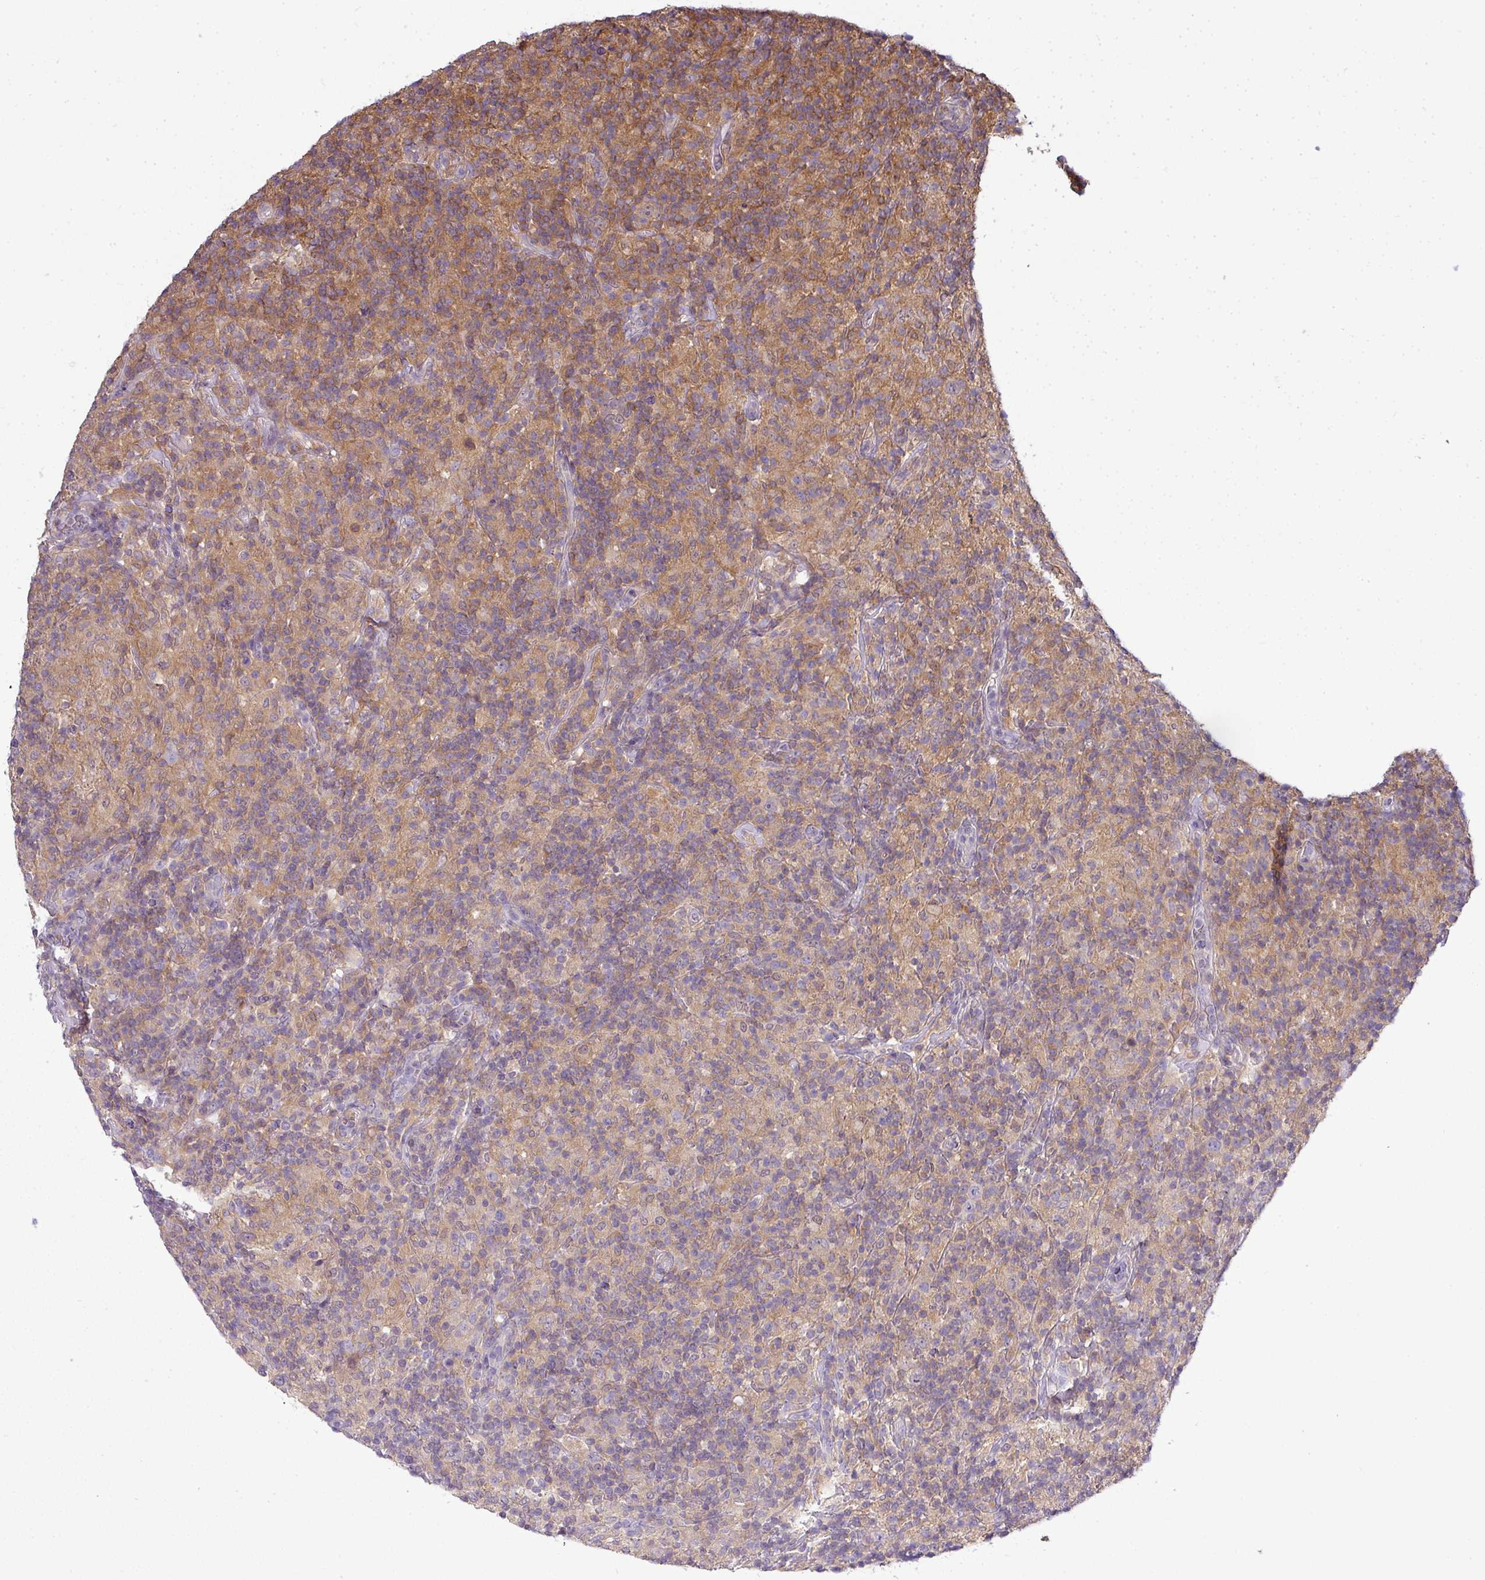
{"staining": {"intensity": "negative", "quantity": "none", "location": "none"}, "tissue": "lymphoma", "cell_type": "Tumor cells", "image_type": "cancer", "snomed": [{"axis": "morphology", "description": "Hodgkin's disease, NOS"}, {"axis": "topography", "description": "Lymph node"}], "caption": "Hodgkin's disease was stained to show a protein in brown. There is no significant positivity in tumor cells.", "gene": "STAT5A", "patient": {"sex": "male", "age": 70}}